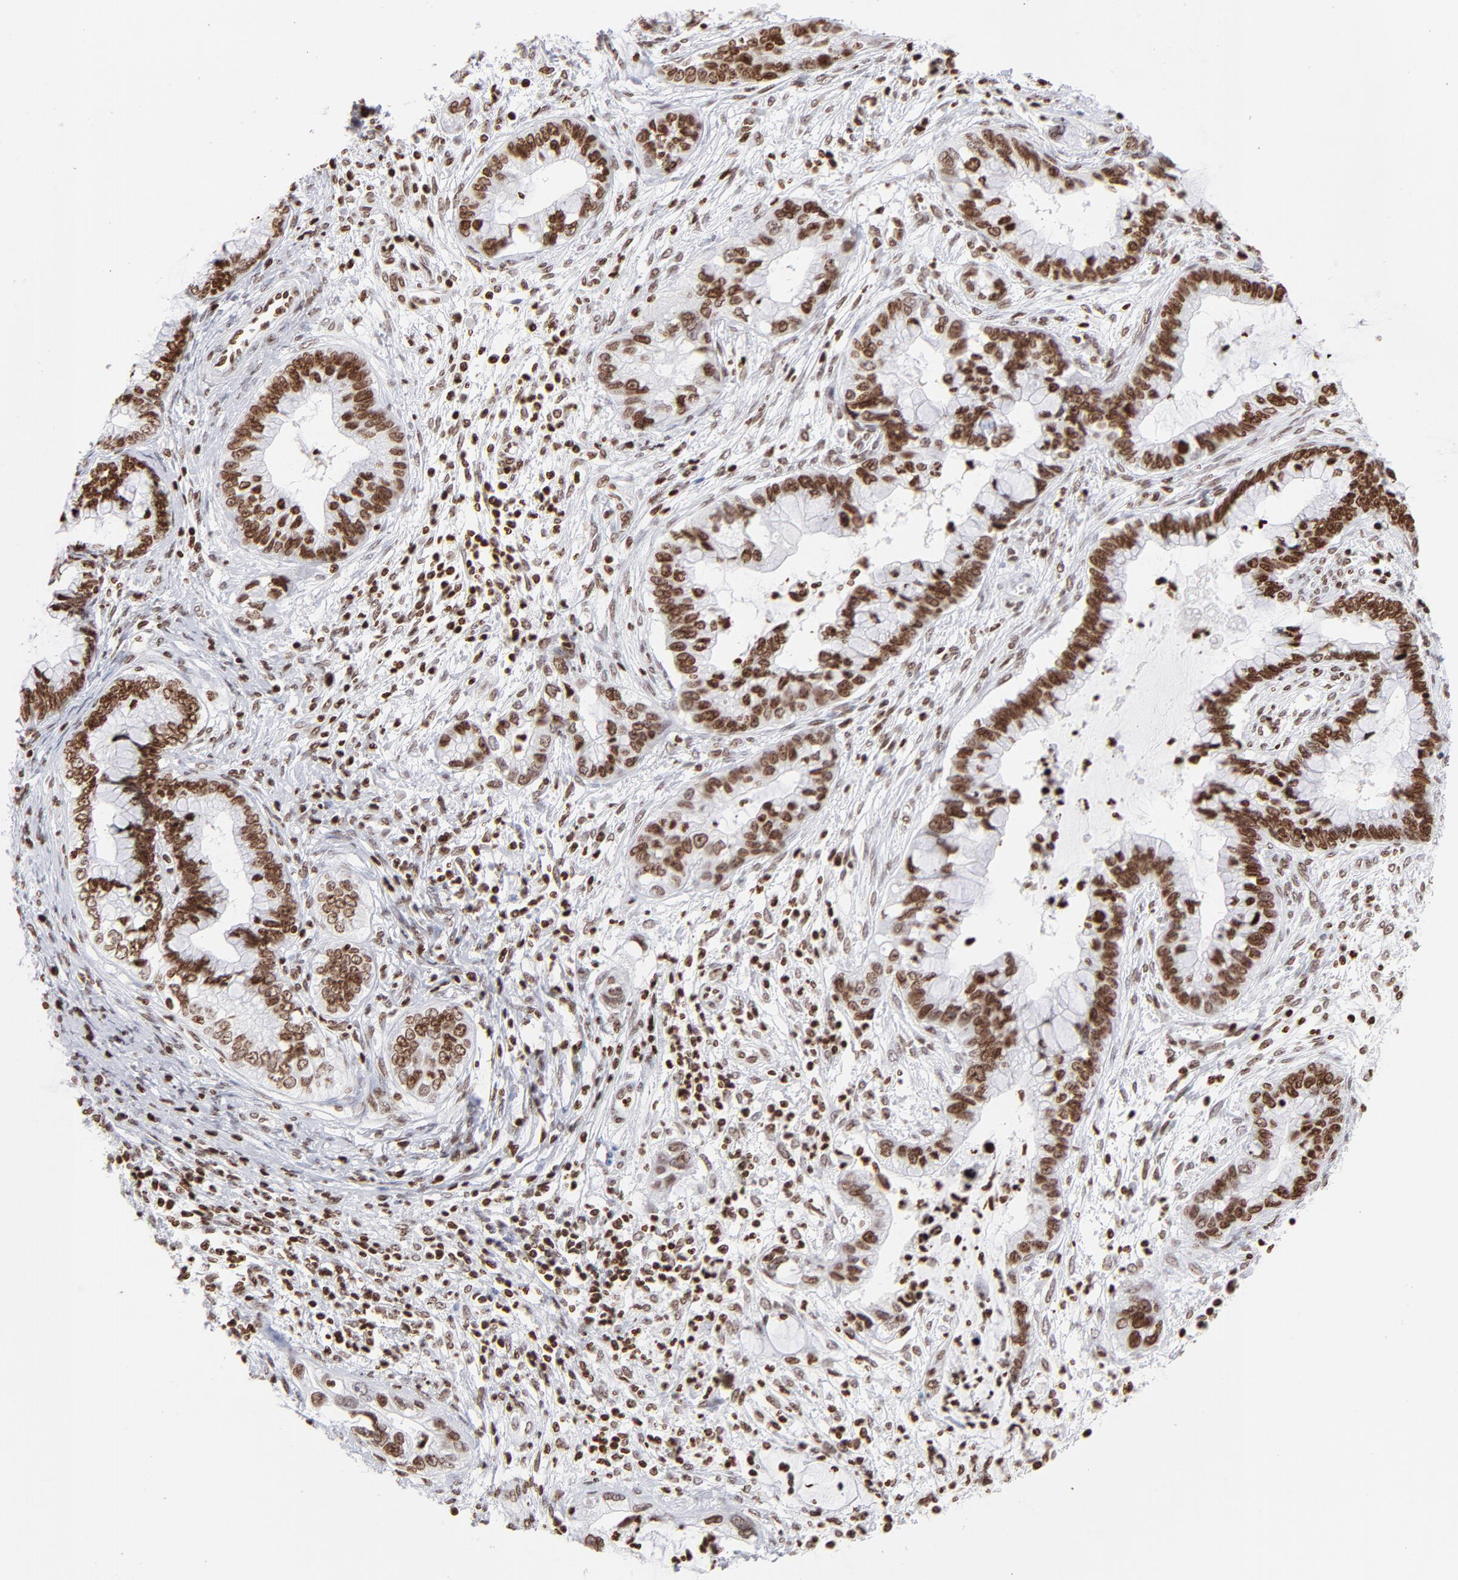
{"staining": {"intensity": "strong", "quantity": ">75%", "location": "nuclear"}, "tissue": "cervical cancer", "cell_type": "Tumor cells", "image_type": "cancer", "snomed": [{"axis": "morphology", "description": "Adenocarcinoma, NOS"}, {"axis": "topography", "description": "Cervix"}], "caption": "Cervical cancer (adenocarcinoma) tissue shows strong nuclear staining in about >75% of tumor cells, visualized by immunohistochemistry. Using DAB (brown) and hematoxylin (blue) stains, captured at high magnification using brightfield microscopy.", "gene": "RTL4", "patient": {"sex": "female", "age": 44}}